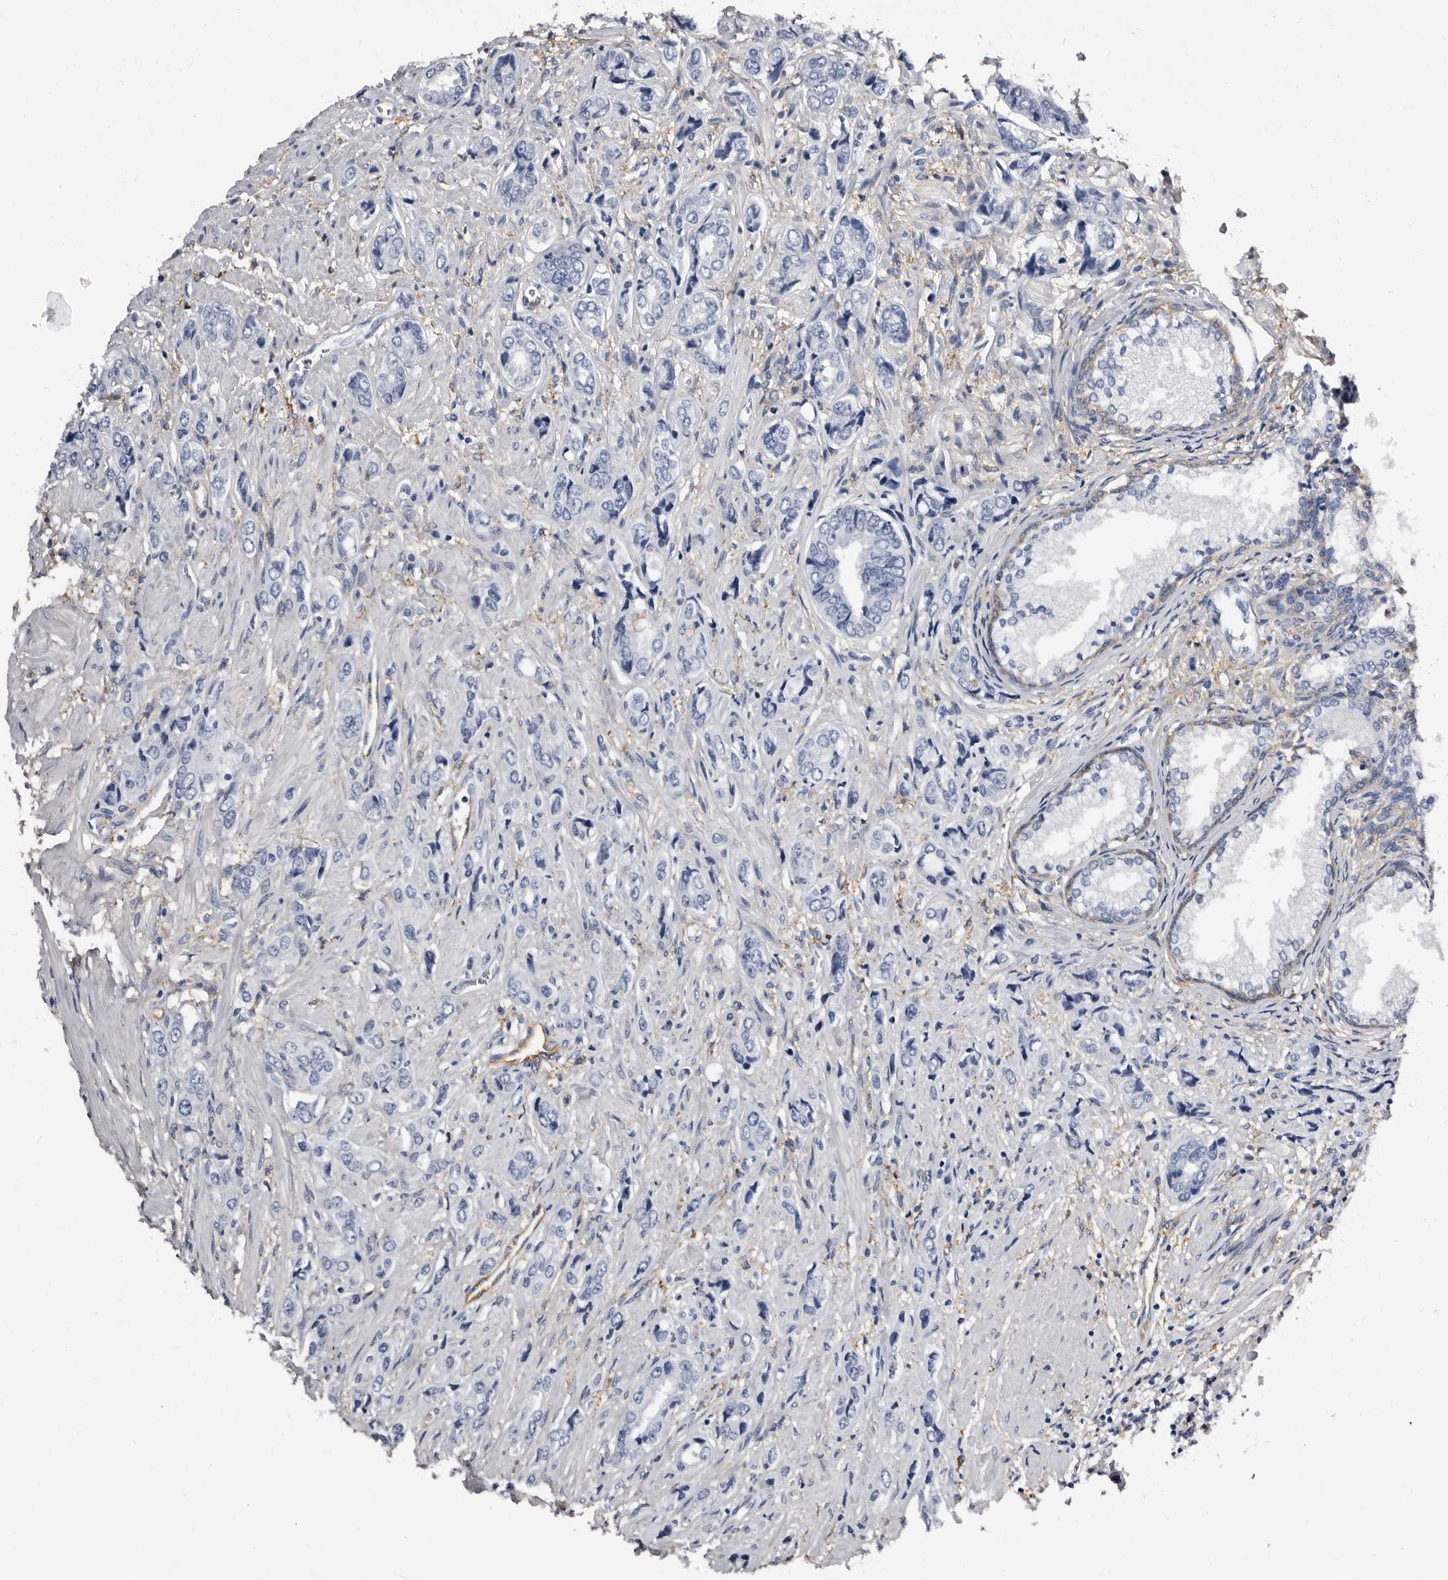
{"staining": {"intensity": "negative", "quantity": "none", "location": "none"}, "tissue": "prostate cancer", "cell_type": "Tumor cells", "image_type": "cancer", "snomed": [{"axis": "morphology", "description": "Adenocarcinoma, High grade"}, {"axis": "topography", "description": "Prostate"}], "caption": "IHC photomicrograph of neoplastic tissue: prostate adenocarcinoma (high-grade) stained with DAB (3,3'-diaminobenzidine) exhibits no significant protein expression in tumor cells.", "gene": "EPB41L3", "patient": {"sex": "male", "age": 61}}